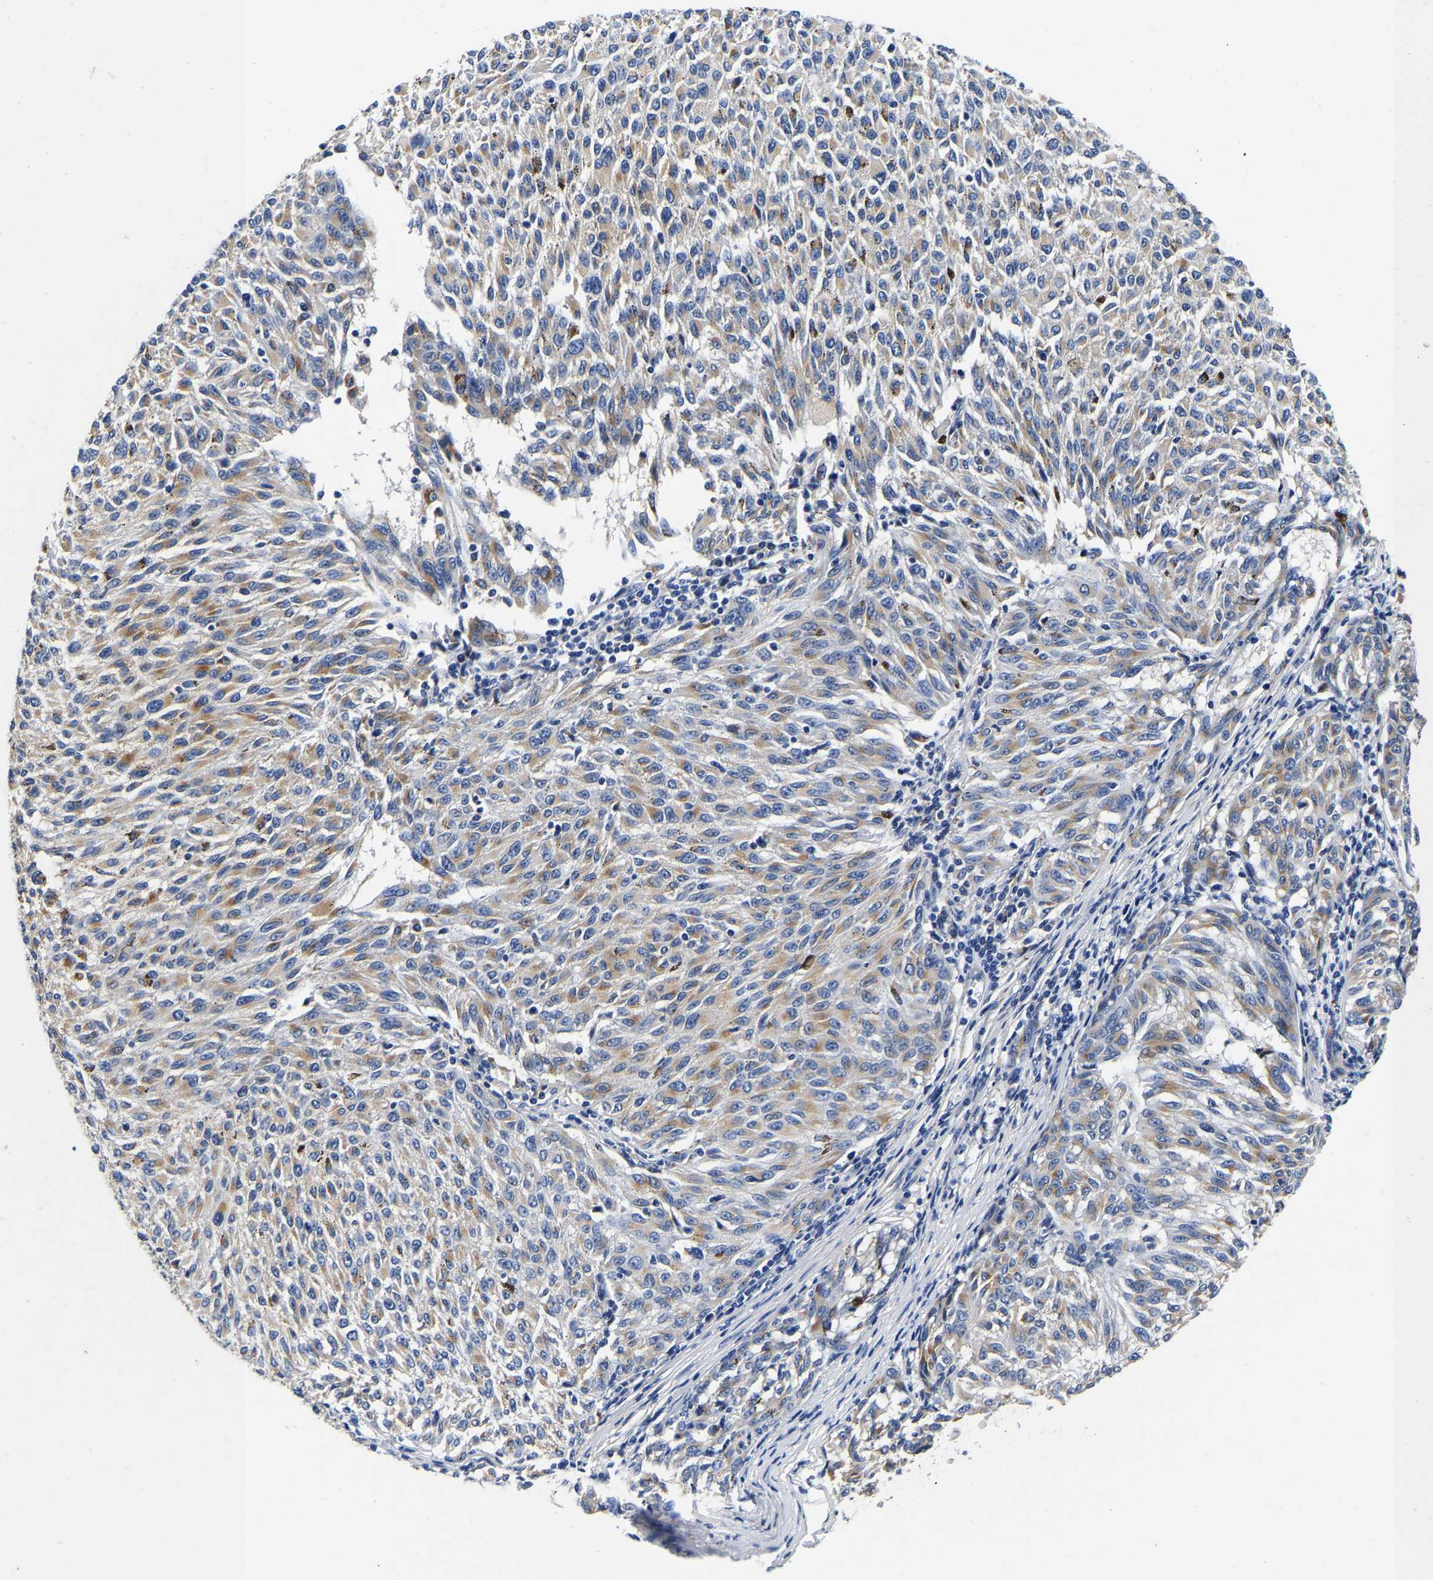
{"staining": {"intensity": "moderate", "quantity": ">75%", "location": "cytoplasmic/membranous"}, "tissue": "melanoma", "cell_type": "Tumor cells", "image_type": "cancer", "snomed": [{"axis": "morphology", "description": "Malignant melanoma, NOS"}, {"axis": "topography", "description": "Skin"}], "caption": "Melanoma was stained to show a protein in brown. There is medium levels of moderate cytoplasmic/membranous positivity in approximately >75% of tumor cells.", "gene": "GRN", "patient": {"sex": "female", "age": 72}}